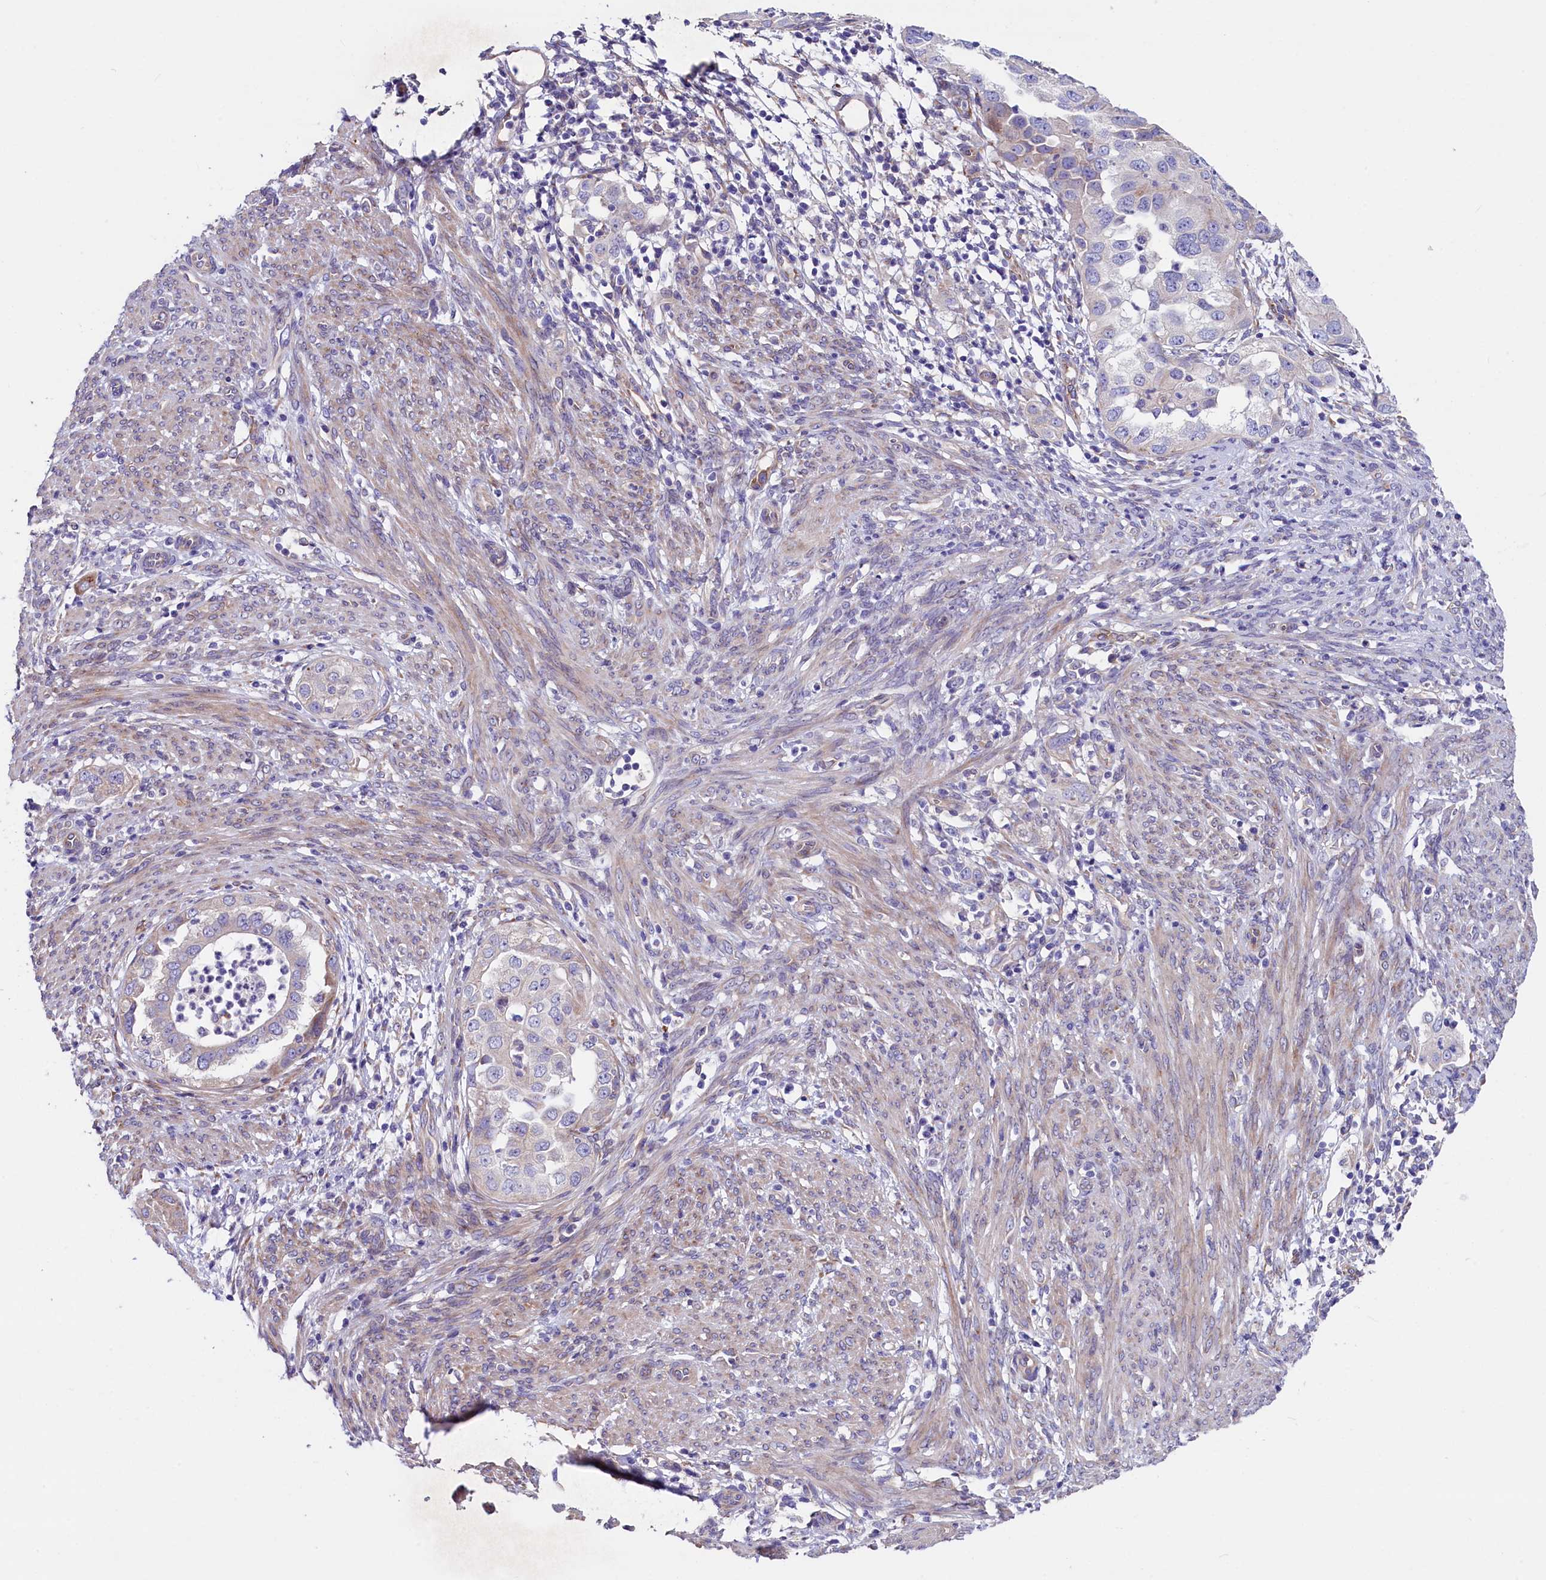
{"staining": {"intensity": "weak", "quantity": "25%-75%", "location": "cytoplasmic/membranous"}, "tissue": "endometrial cancer", "cell_type": "Tumor cells", "image_type": "cancer", "snomed": [{"axis": "morphology", "description": "Adenocarcinoma, NOS"}, {"axis": "topography", "description": "Endometrium"}], "caption": "Protein expression analysis of endometrial adenocarcinoma displays weak cytoplasmic/membranous expression in about 25%-75% of tumor cells.", "gene": "GPR108", "patient": {"sex": "female", "age": 85}}